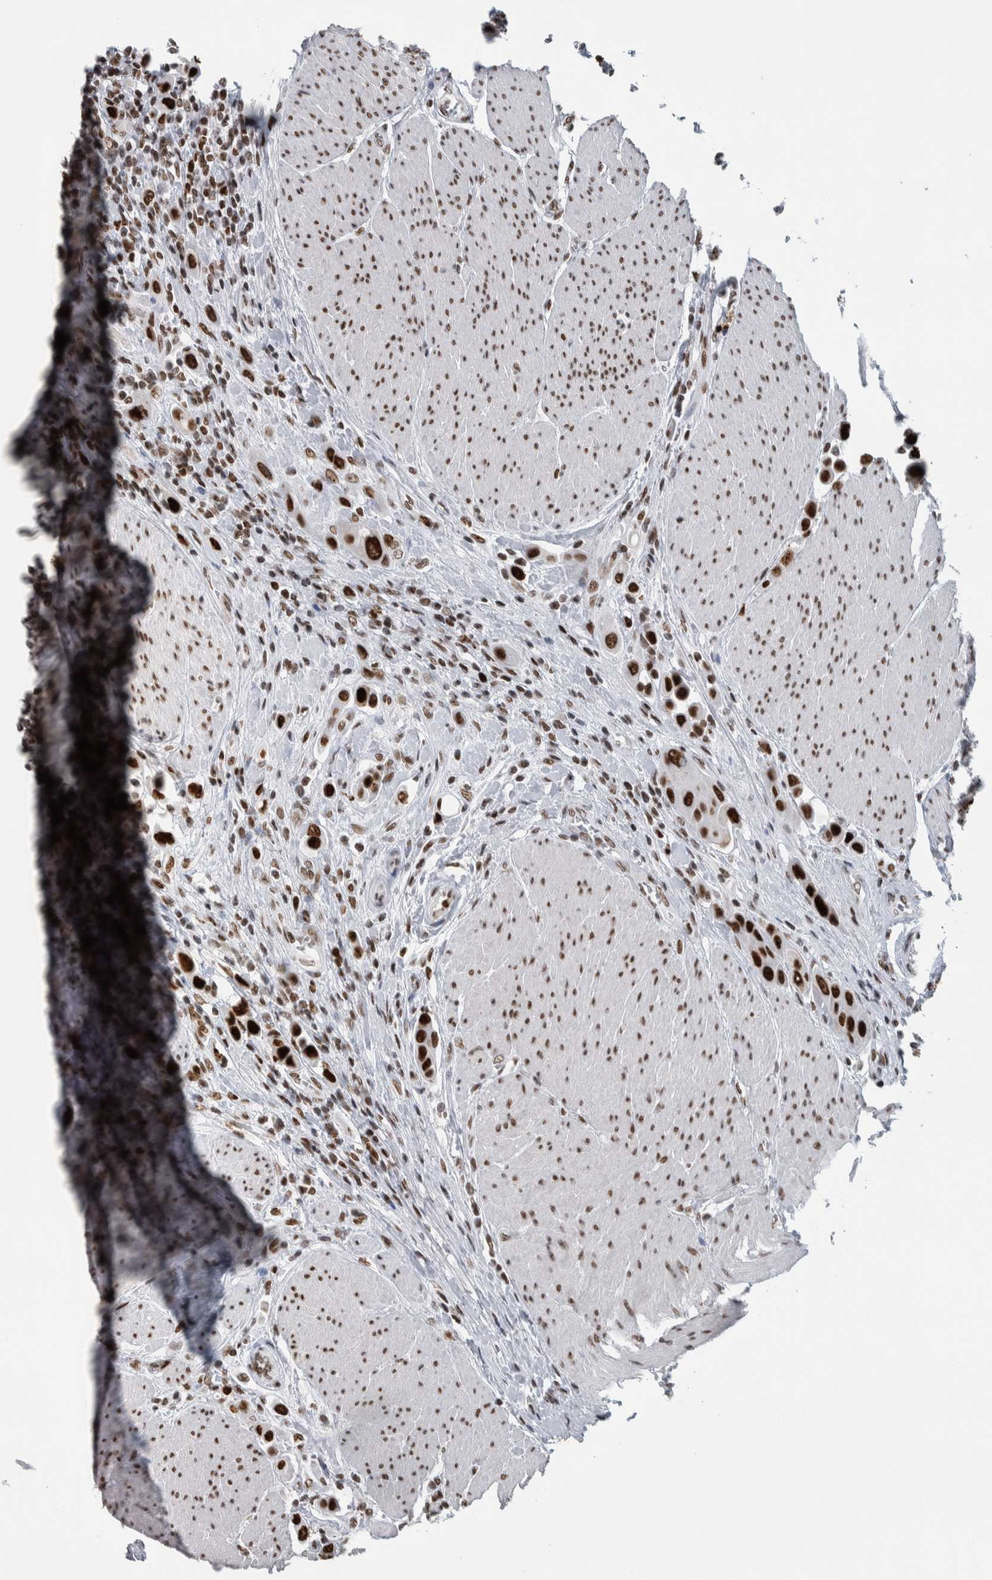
{"staining": {"intensity": "strong", "quantity": ">75%", "location": "nuclear"}, "tissue": "urothelial cancer", "cell_type": "Tumor cells", "image_type": "cancer", "snomed": [{"axis": "morphology", "description": "Urothelial carcinoma, High grade"}, {"axis": "topography", "description": "Urinary bladder"}], "caption": "This histopathology image reveals immunohistochemistry (IHC) staining of urothelial carcinoma (high-grade), with high strong nuclear staining in approximately >75% of tumor cells.", "gene": "TOP2B", "patient": {"sex": "male", "age": 50}}